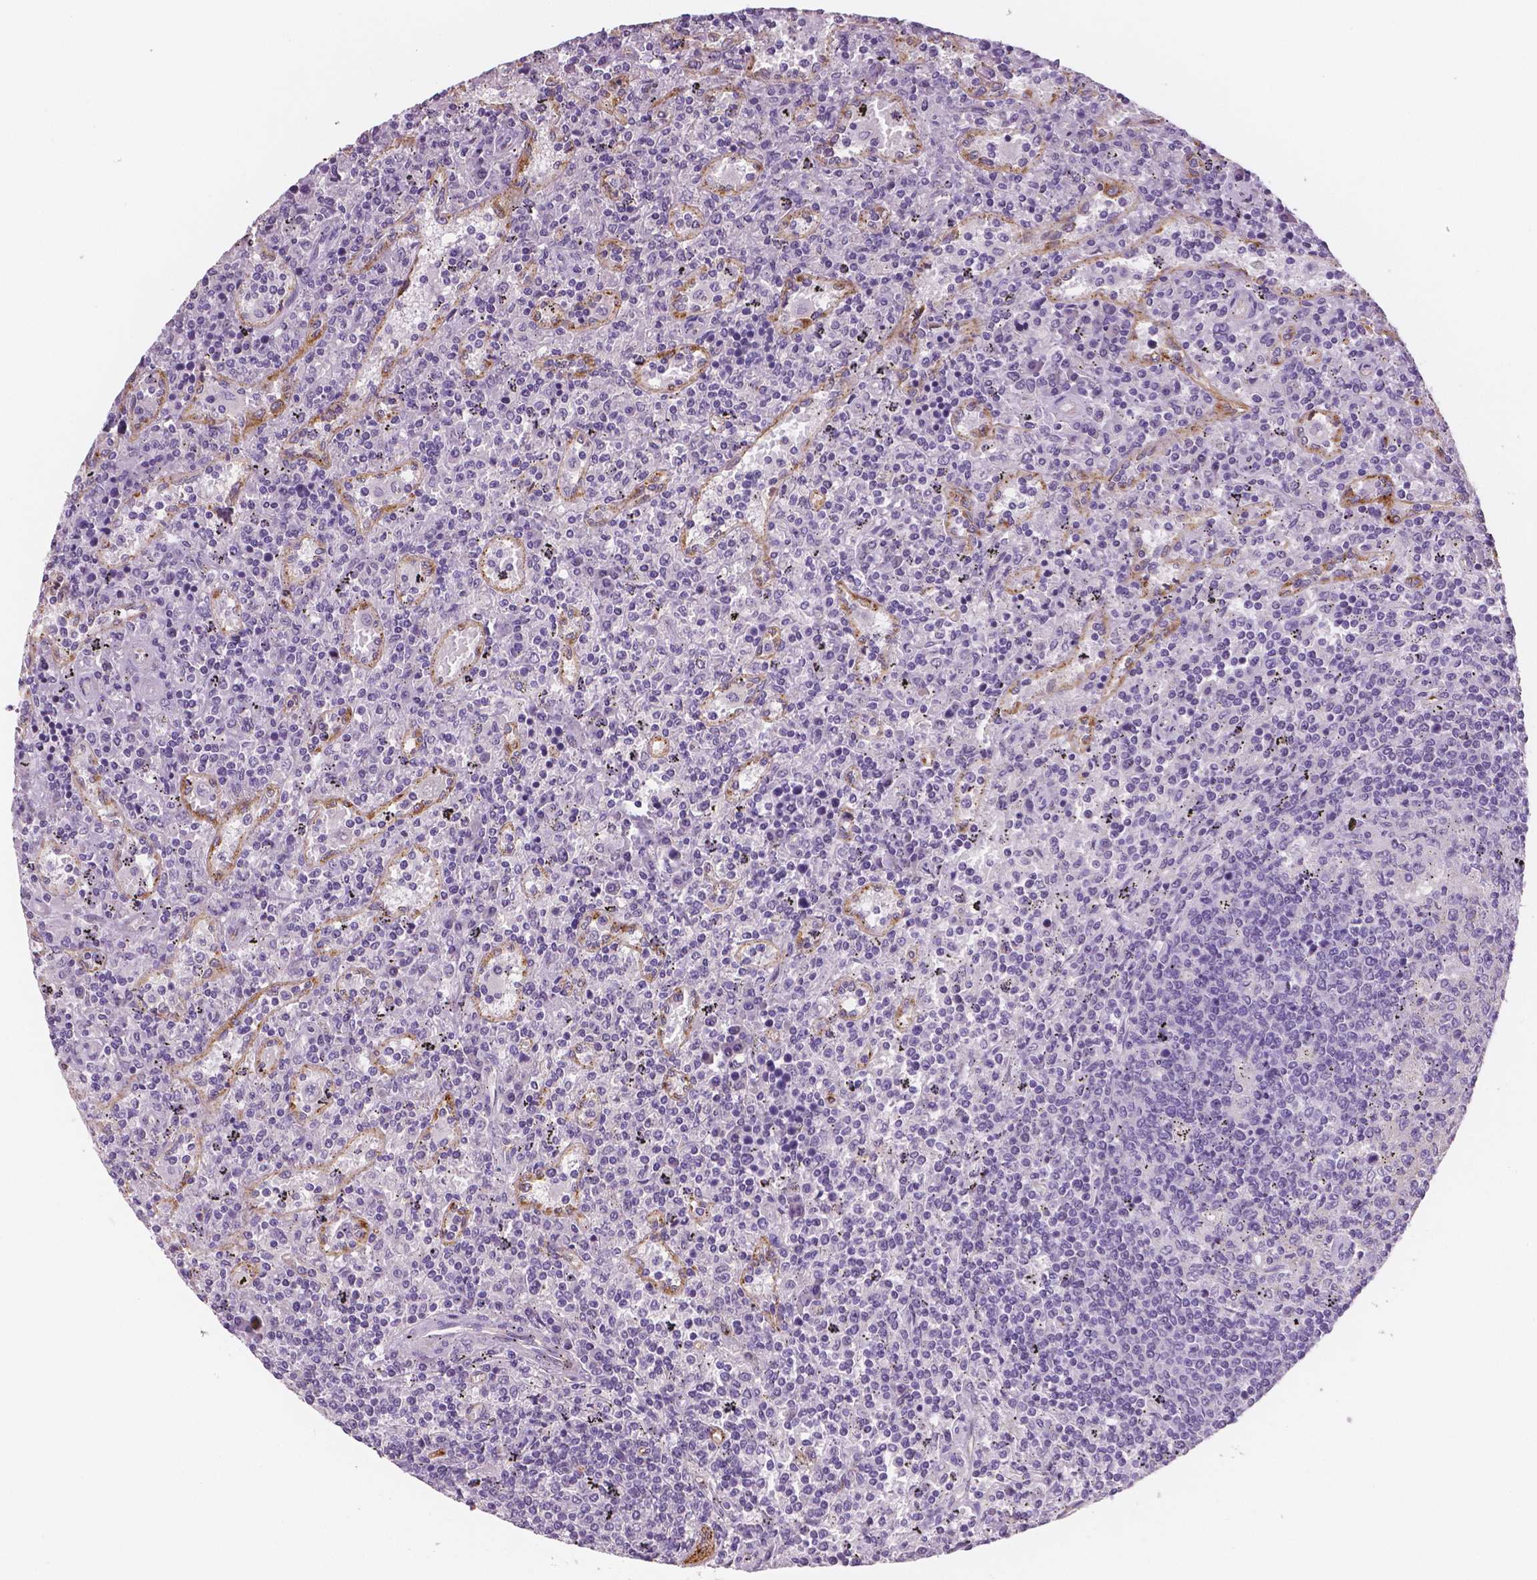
{"staining": {"intensity": "negative", "quantity": "none", "location": "none"}, "tissue": "lymphoma", "cell_type": "Tumor cells", "image_type": "cancer", "snomed": [{"axis": "morphology", "description": "Malignant lymphoma, non-Hodgkin's type, Low grade"}, {"axis": "topography", "description": "Spleen"}], "caption": "Tumor cells show no significant expression in malignant lymphoma, non-Hodgkin's type (low-grade). (DAB IHC visualized using brightfield microscopy, high magnification).", "gene": "TSPAN7", "patient": {"sex": "male", "age": 62}}